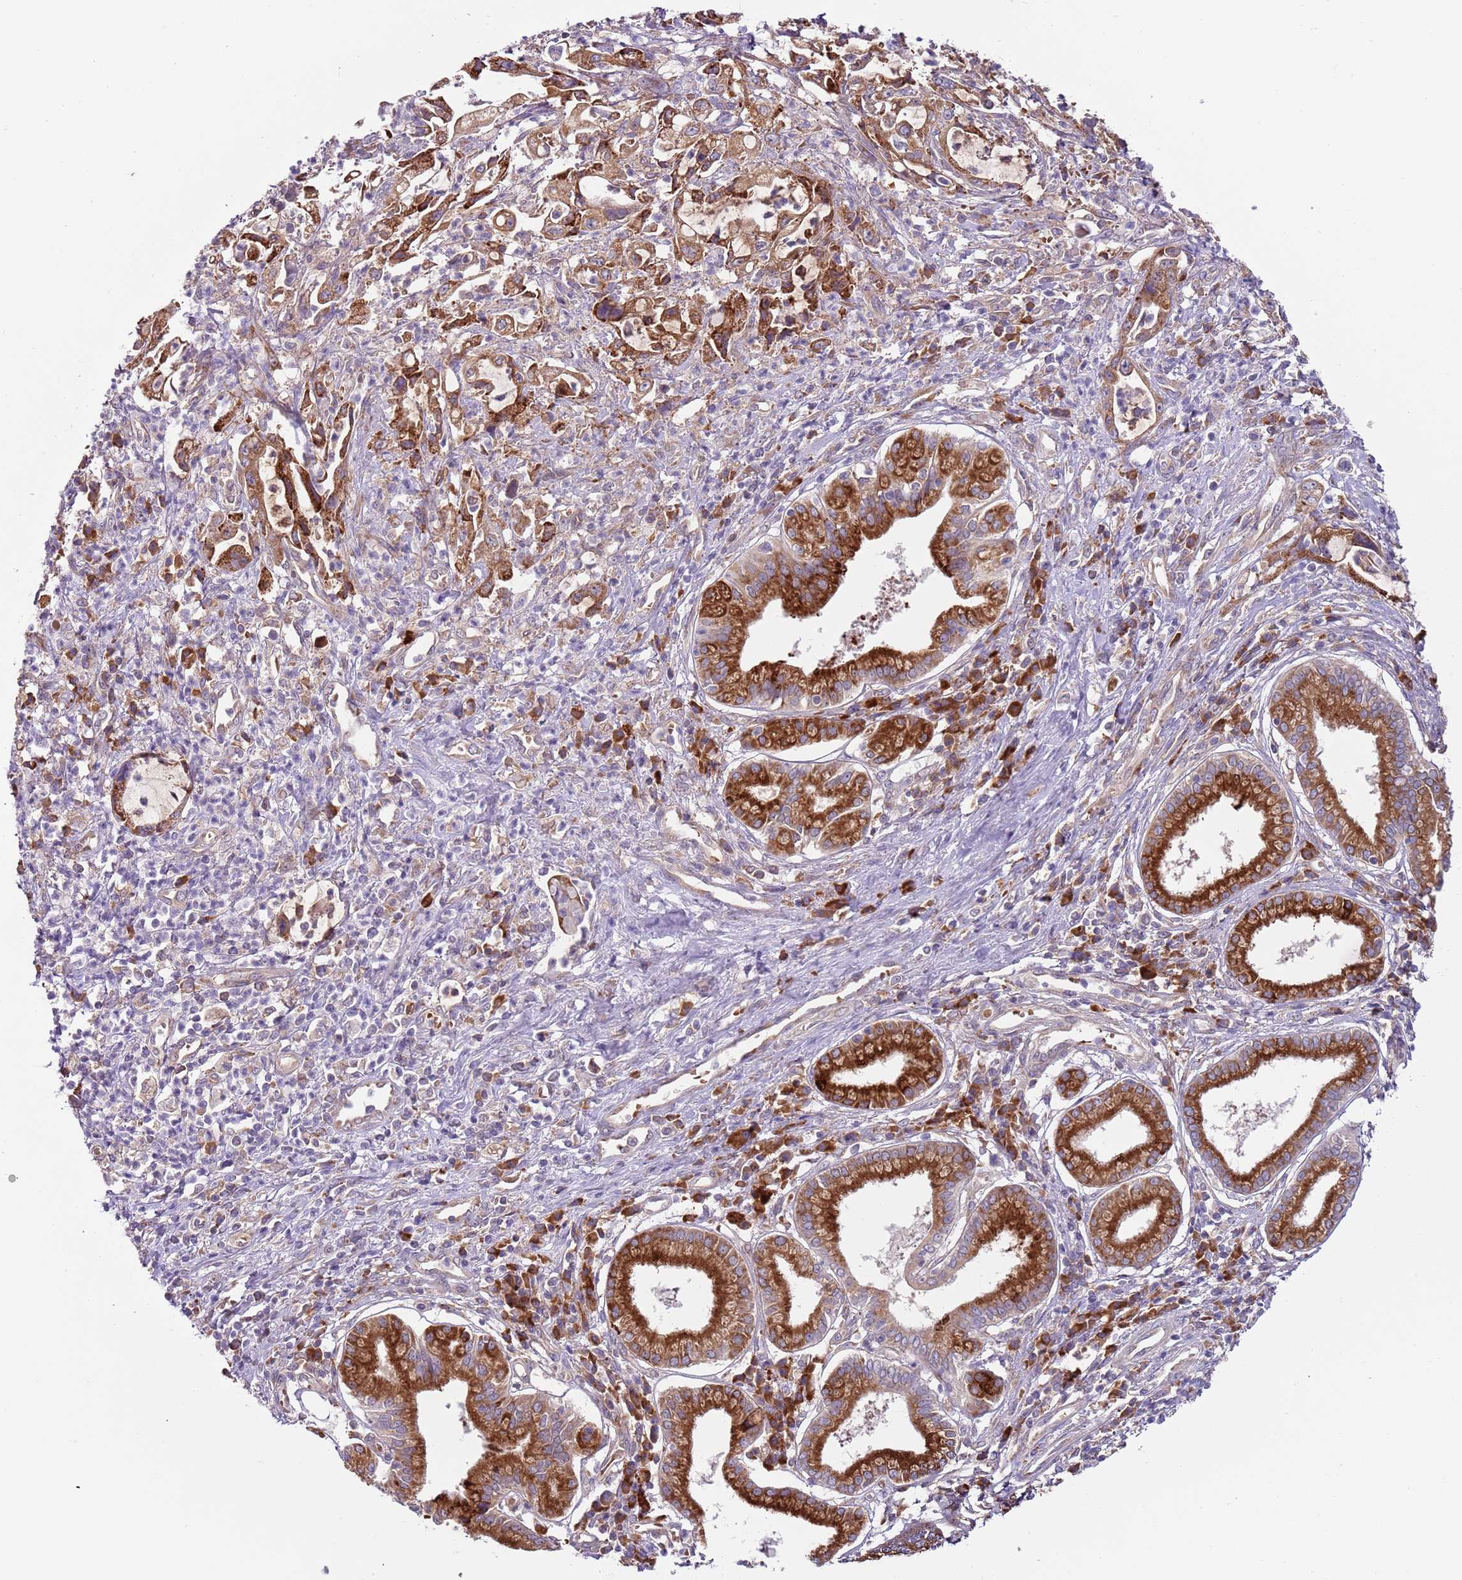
{"staining": {"intensity": "strong", "quantity": ">75%", "location": "cytoplasmic/membranous"}, "tissue": "pancreatic cancer", "cell_type": "Tumor cells", "image_type": "cancer", "snomed": [{"axis": "morphology", "description": "Adenocarcinoma, NOS"}, {"axis": "topography", "description": "Pancreas"}], "caption": "An immunohistochemistry (IHC) micrograph of neoplastic tissue is shown. Protein staining in brown labels strong cytoplasmic/membranous positivity in pancreatic cancer within tumor cells. (DAB (3,3'-diaminobenzidine) IHC with brightfield microscopy, high magnification).", "gene": "VWCE", "patient": {"sex": "female", "age": 61}}